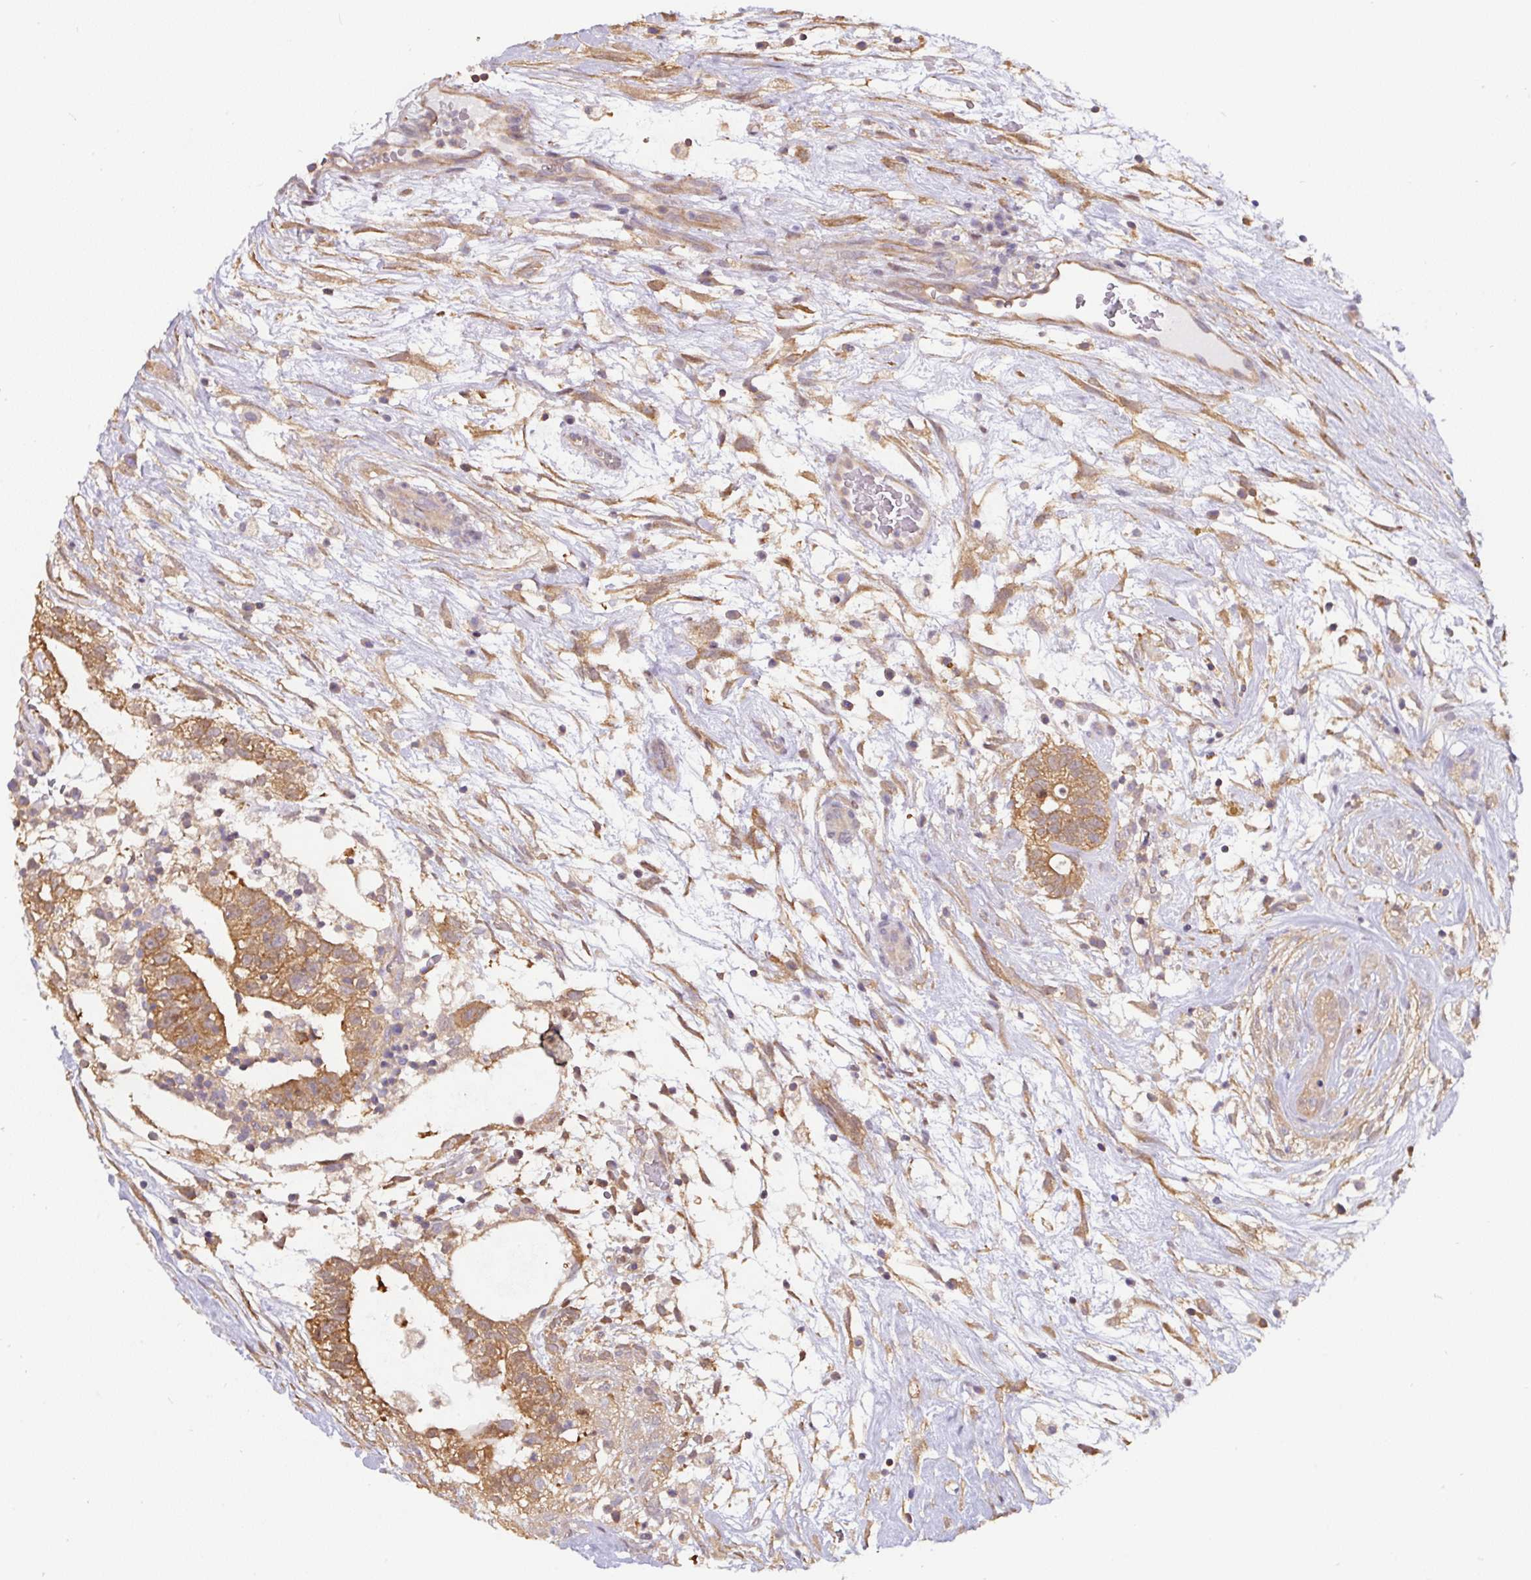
{"staining": {"intensity": "moderate", "quantity": ">75%", "location": "cytoplasmic/membranous"}, "tissue": "testis cancer", "cell_type": "Tumor cells", "image_type": "cancer", "snomed": [{"axis": "morphology", "description": "Carcinoma, Embryonal, NOS"}, {"axis": "topography", "description": "Testis"}], "caption": "The immunohistochemical stain highlights moderate cytoplasmic/membranous positivity in tumor cells of testis embryonal carcinoma tissue. Nuclei are stained in blue.", "gene": "ST13", "patient": {"sex": "male", "age": 32}}